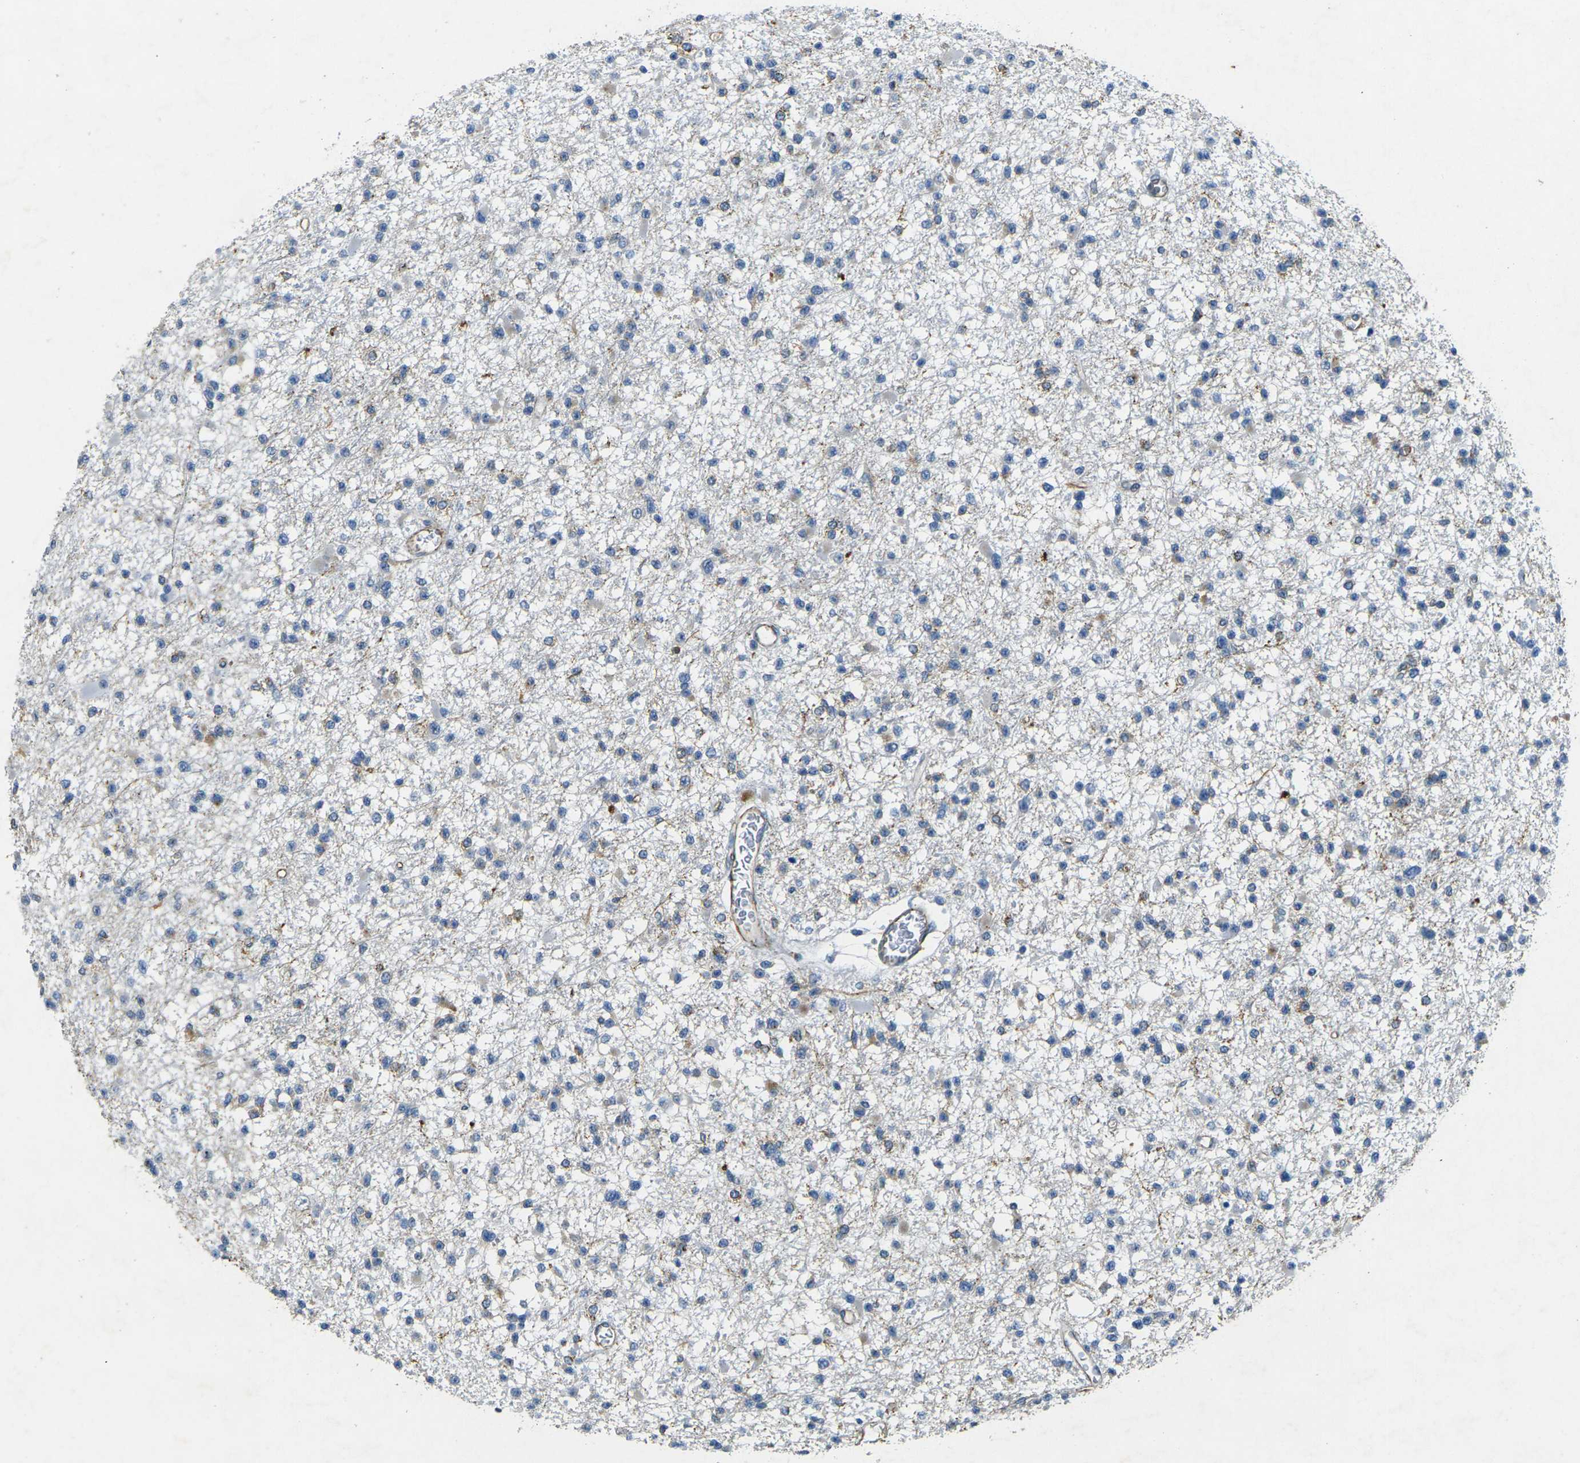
{"staining": {"intensity": "moderate", "quantity": "<25%", "location": "cytoplasmic/membranous"}, "tissue": "glioma", "cell_type": "Tumor cells", "image_type": "cancer", "snomed": [{"axis": "morphology", "description": "Glioma, malignant, Low grade"}, {"axis": "topography", "description": "Brain"}], "caption": "Glioma stained with a protein marker demonstrates moderate staining in tumor cells.", "gene": "SORT1", "patient": {"sex": "female", "age": 22}}